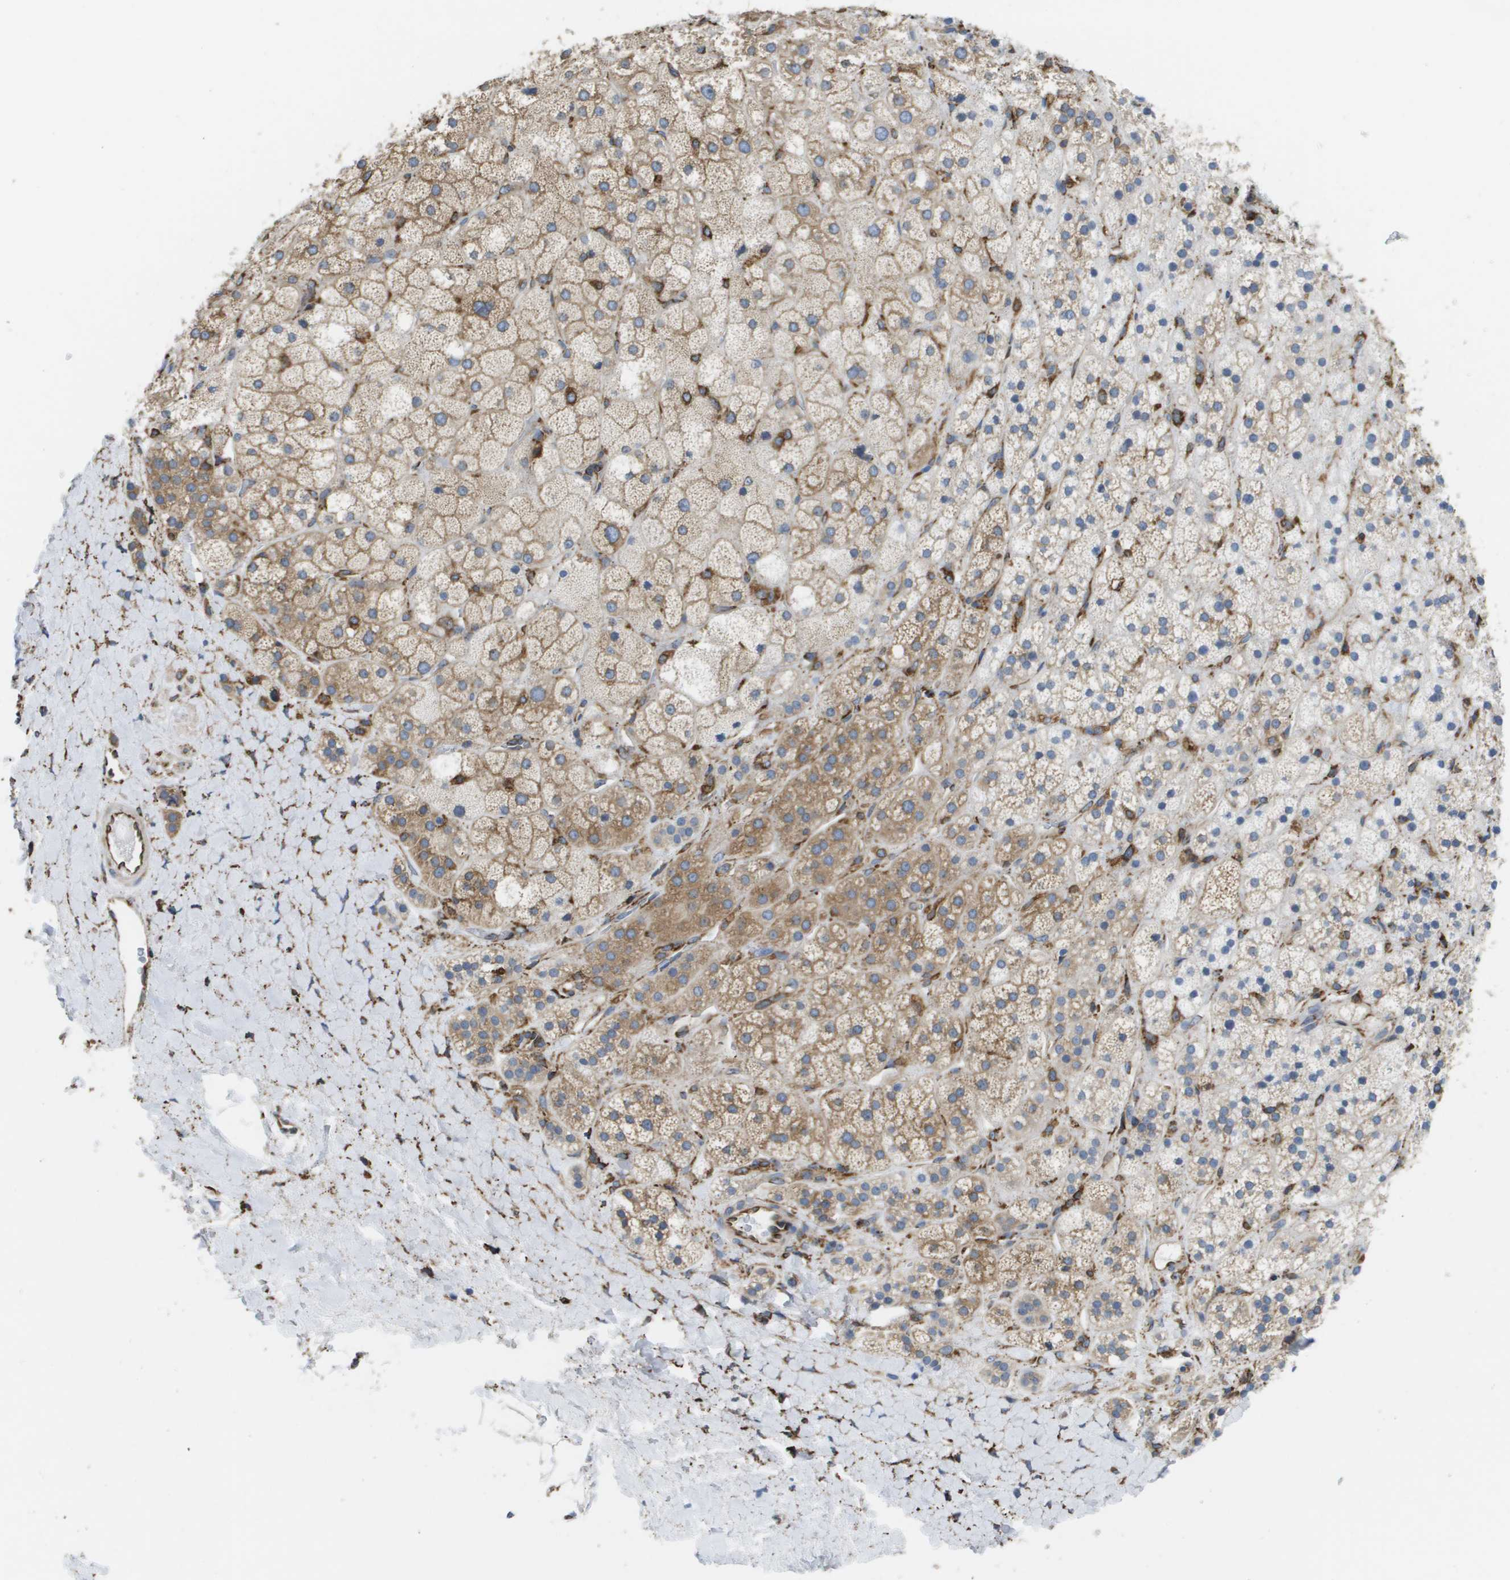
{"staining": {"intensity": "moderate", "quantity": "25%-75%", "location": "cytoplasmic/membranous"}, "tissue": "adrenal gland", "cell_type": "Glandular cells", "image_type": "normal", "snomed": [{"axis": "morphology", "description": "Normal tissue, NOS"}, {"axis": "topography", "description": "Adrenal gland"}], "caption": "Immunohistochemical staining of normal human adrenal gland reveals medium levels of moderate cytoplasmic/membranous expression in about 25%-75% of glandular cells. The staining was performed using DAB, with brown indicating positive protein expression. Nuclei are stained blue with hematoxylin.", "gene": "ST3GAL2", "patient": {"sex": "male", "age": 56}}